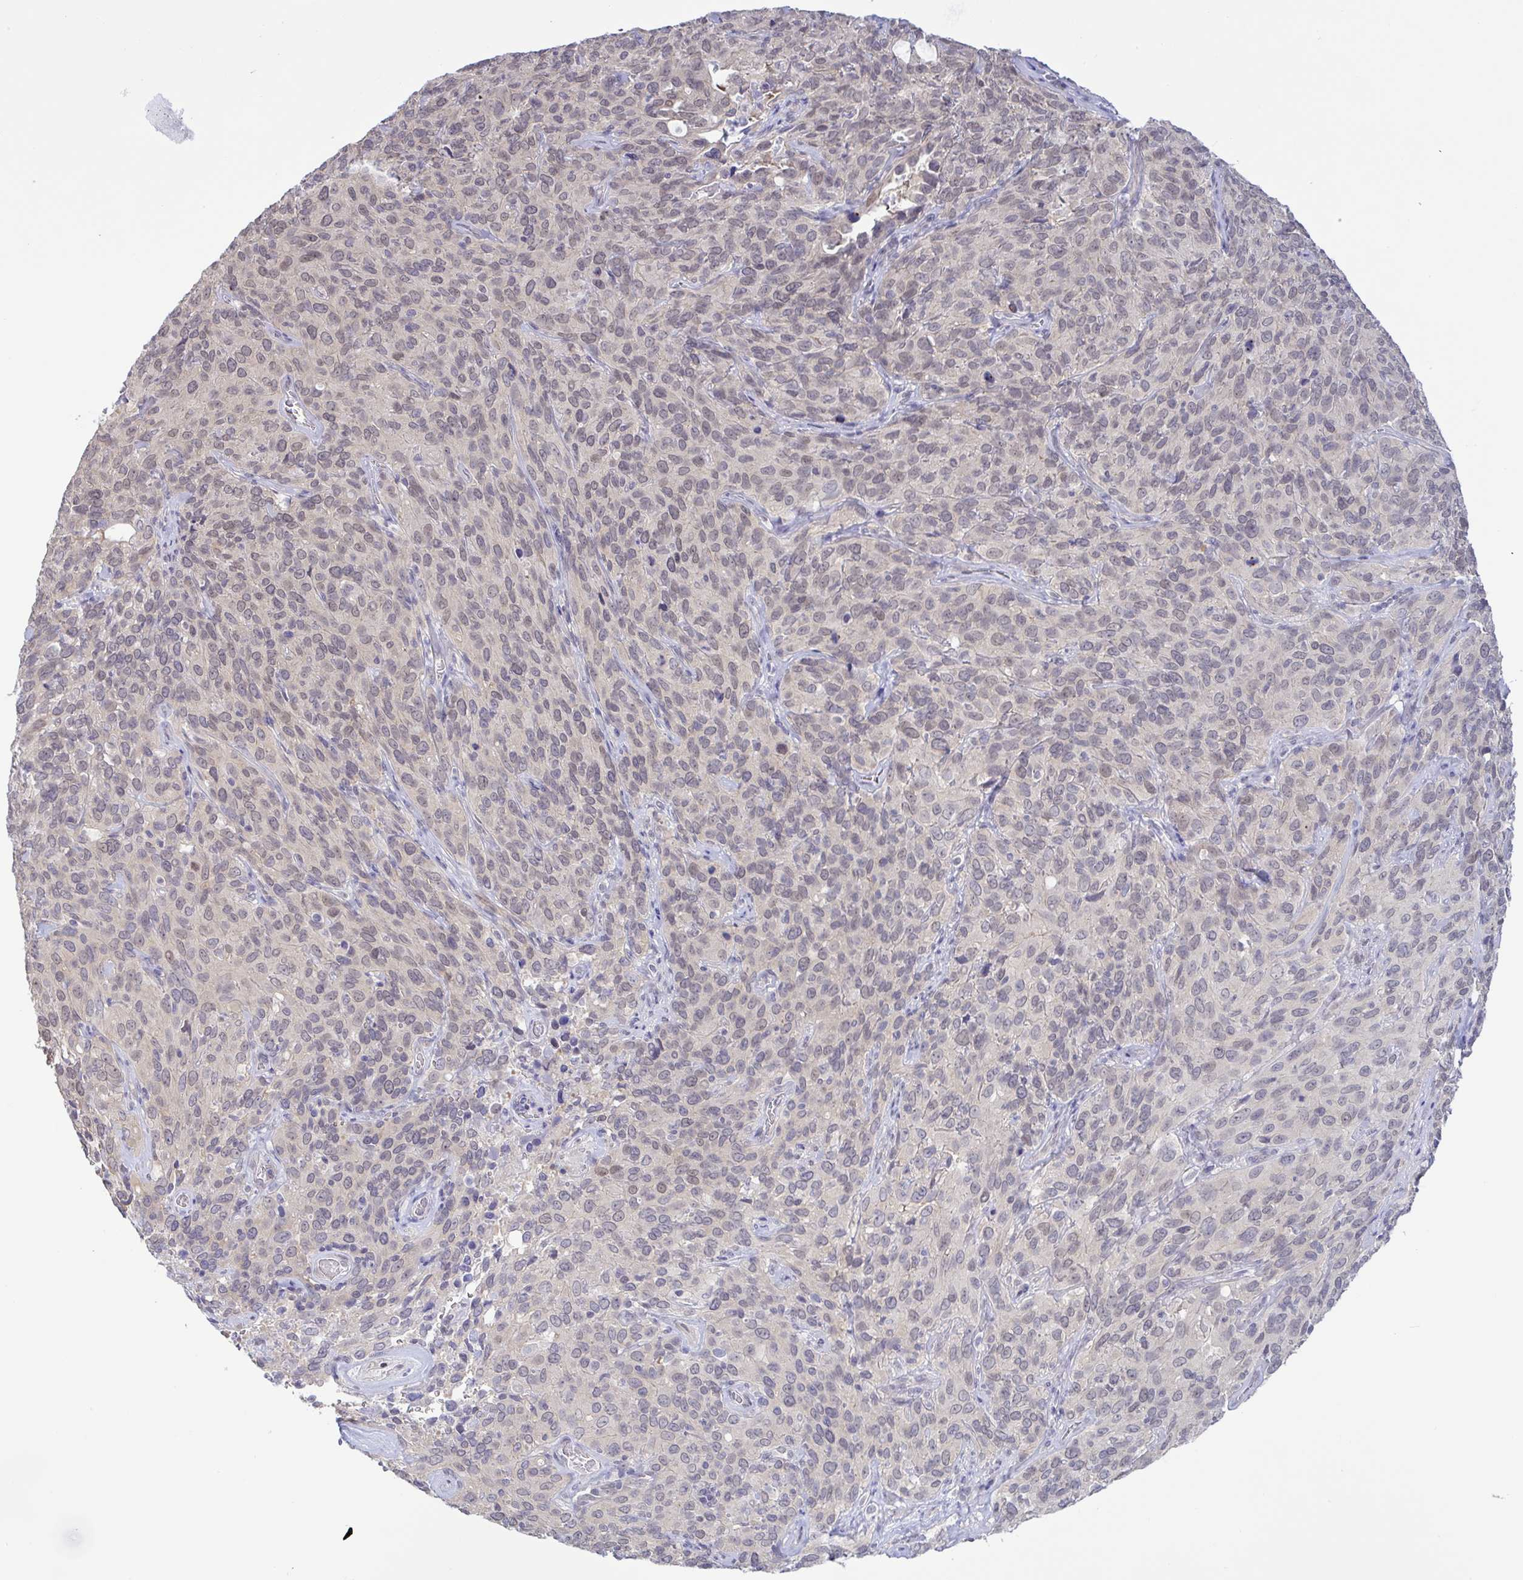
{"staining": {"intensity": "weak", "quantity": "25%-75%", "location": "nuclear"}, "tissue": "cervical cancer", "cell_type": "Tumor cells", "image_type": "cancer", "snomed": [{"axis": "morphology", "description": "Squamous cell carcinoma, NOS"}, {"axis": "topography", "description": "Cervix"}], "caption": "IHC photomicrograph of neoplastic tissue: human cervical squamous cell carcinoma stained using immunohistochemistry (IHC) demonstrates low levels of weak protein expression localized specifically in the nuclear of tumor cells, appearing as a nuclear brown color.", "gene": "HYPK", "patient": {"sex": "female", "age": 51}}